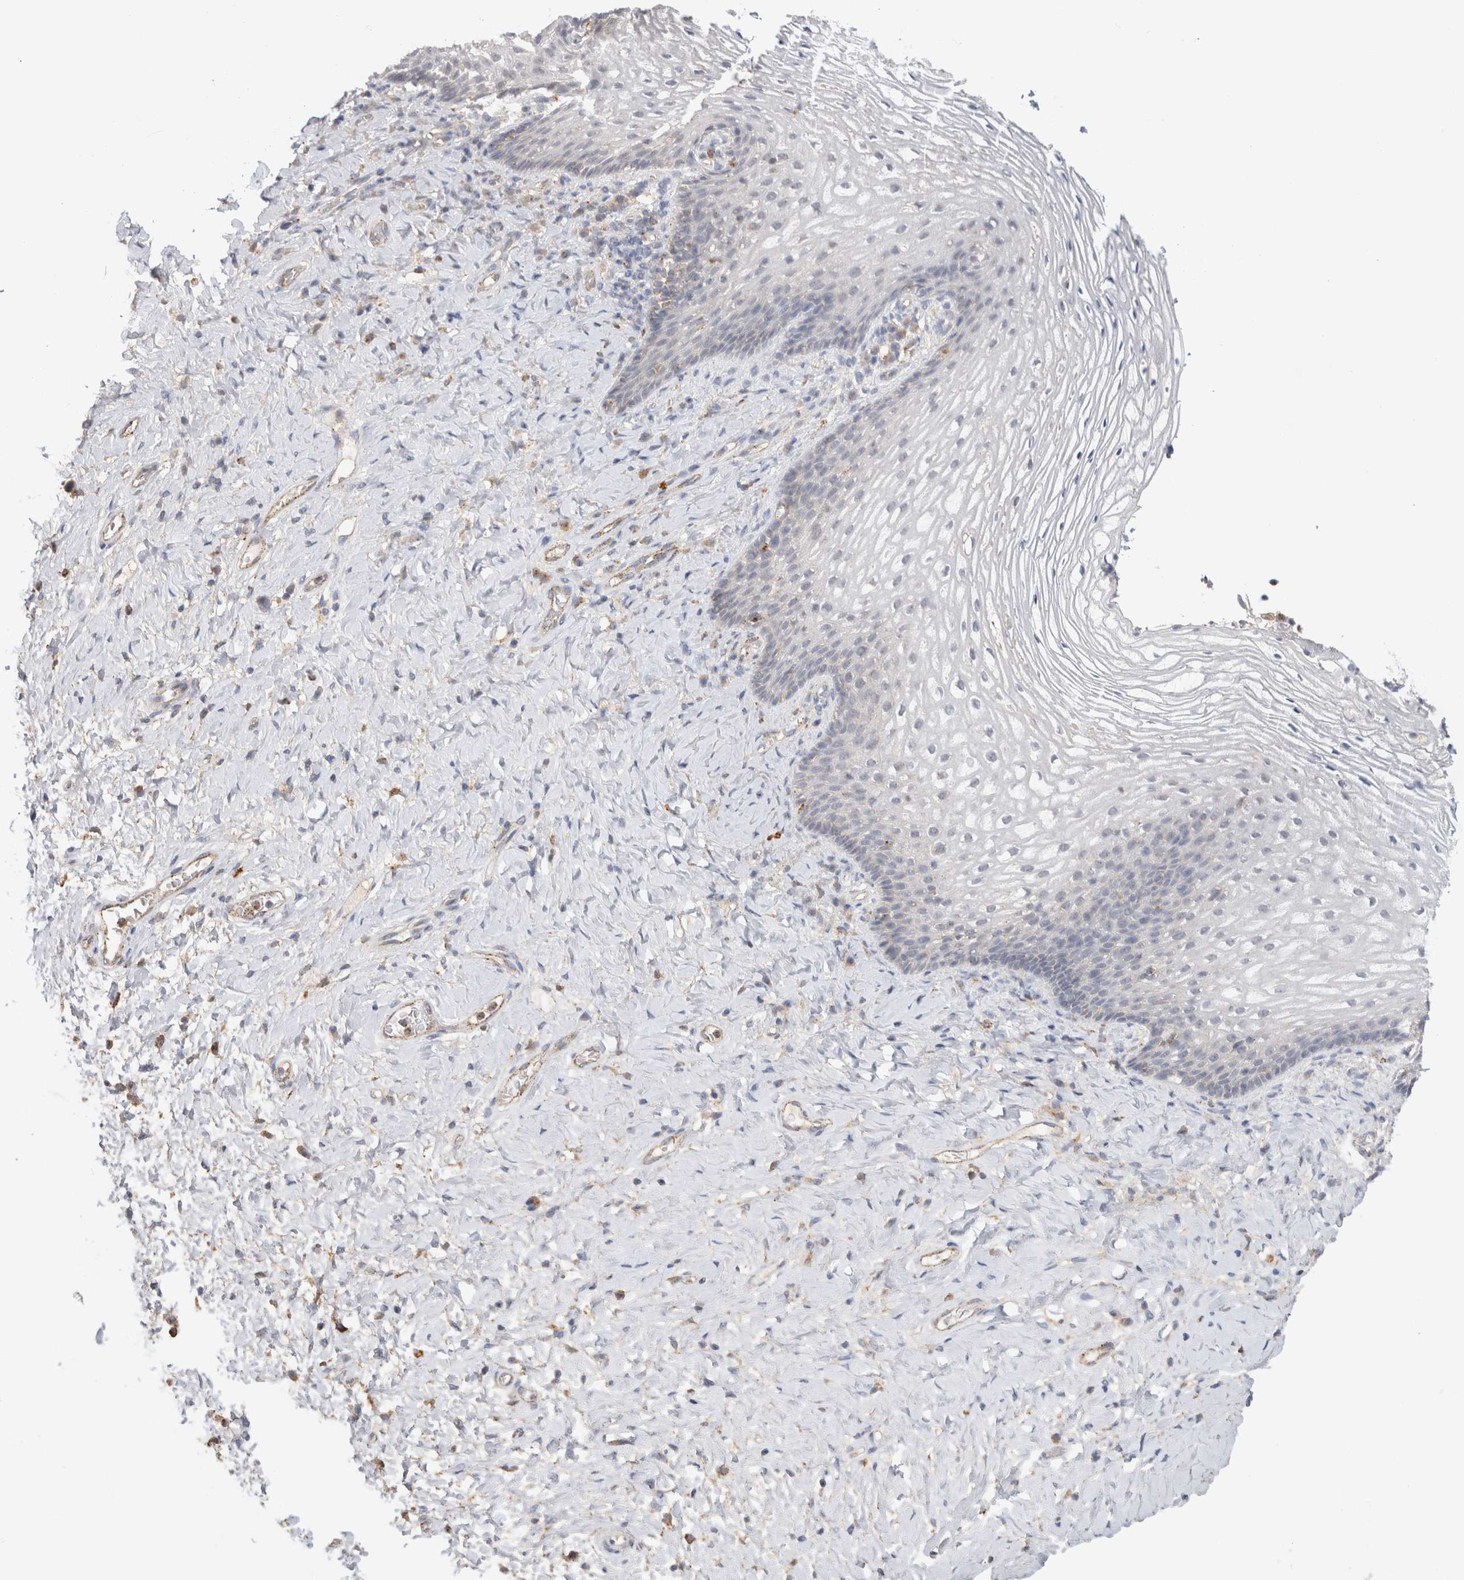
{"staining": {"intensity": "negative", "quantity": "none", "location": "none"}, "tissue": "vagina", "cell_type": "Squamous epithelial cells", "image_type": "normal", "snomed": [{"axis": "morphology", "description": "Normal tissue, NOS"}, {"axis": "topography", "description": "Vagina"}], "caption": "IHC photomicrograph of benign vagina: human vagina stained with DAB demonstrates no significant protein expression in squamous epithelial cells.", "gene": "GNS", "patient": {"sex": "female", "age": 60}}